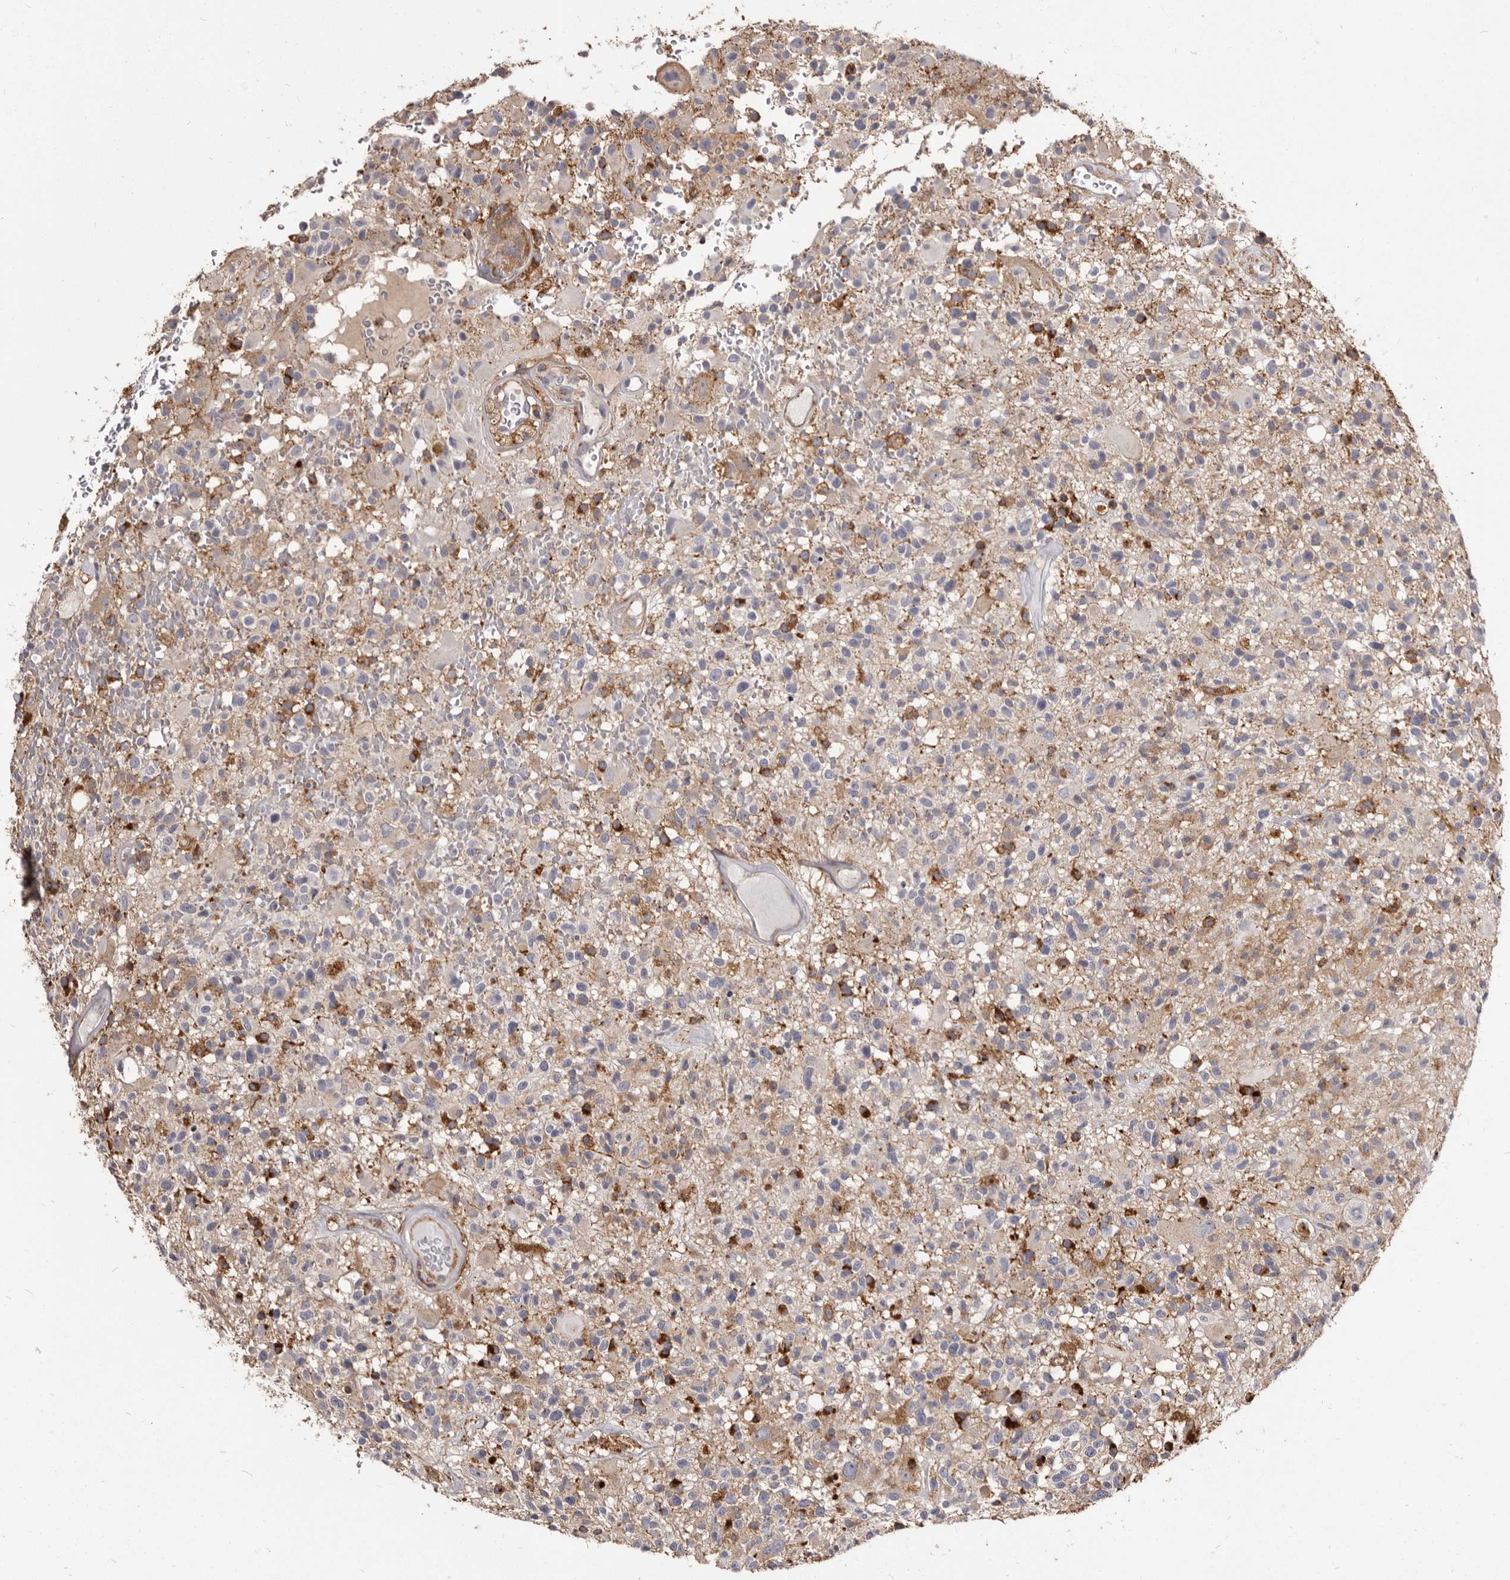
{"staining": {"intensity": "moderate", "quantity": "25%-75%", "location": "cytoplasmic/membranous"}, "tissue": "glioma", "cell_type": "Tumor cells", "image_type": "cancer", "snomed": [{"axis": "morphology", "description": "Glioma, malignant, High grade"}, {"axis": "morphology", "description": "Glioblastoma, NOS"}, {"axis": "topography", "description": "Brain"}], "caption": "Tumor cells show medium levels of moderate cytoplasmic/membranous staining in approximately 25%-75% of cells in human malignant glioma (high-grade).", "gene": "TPD52", "patient": {"sex": "male", "age": 60}}